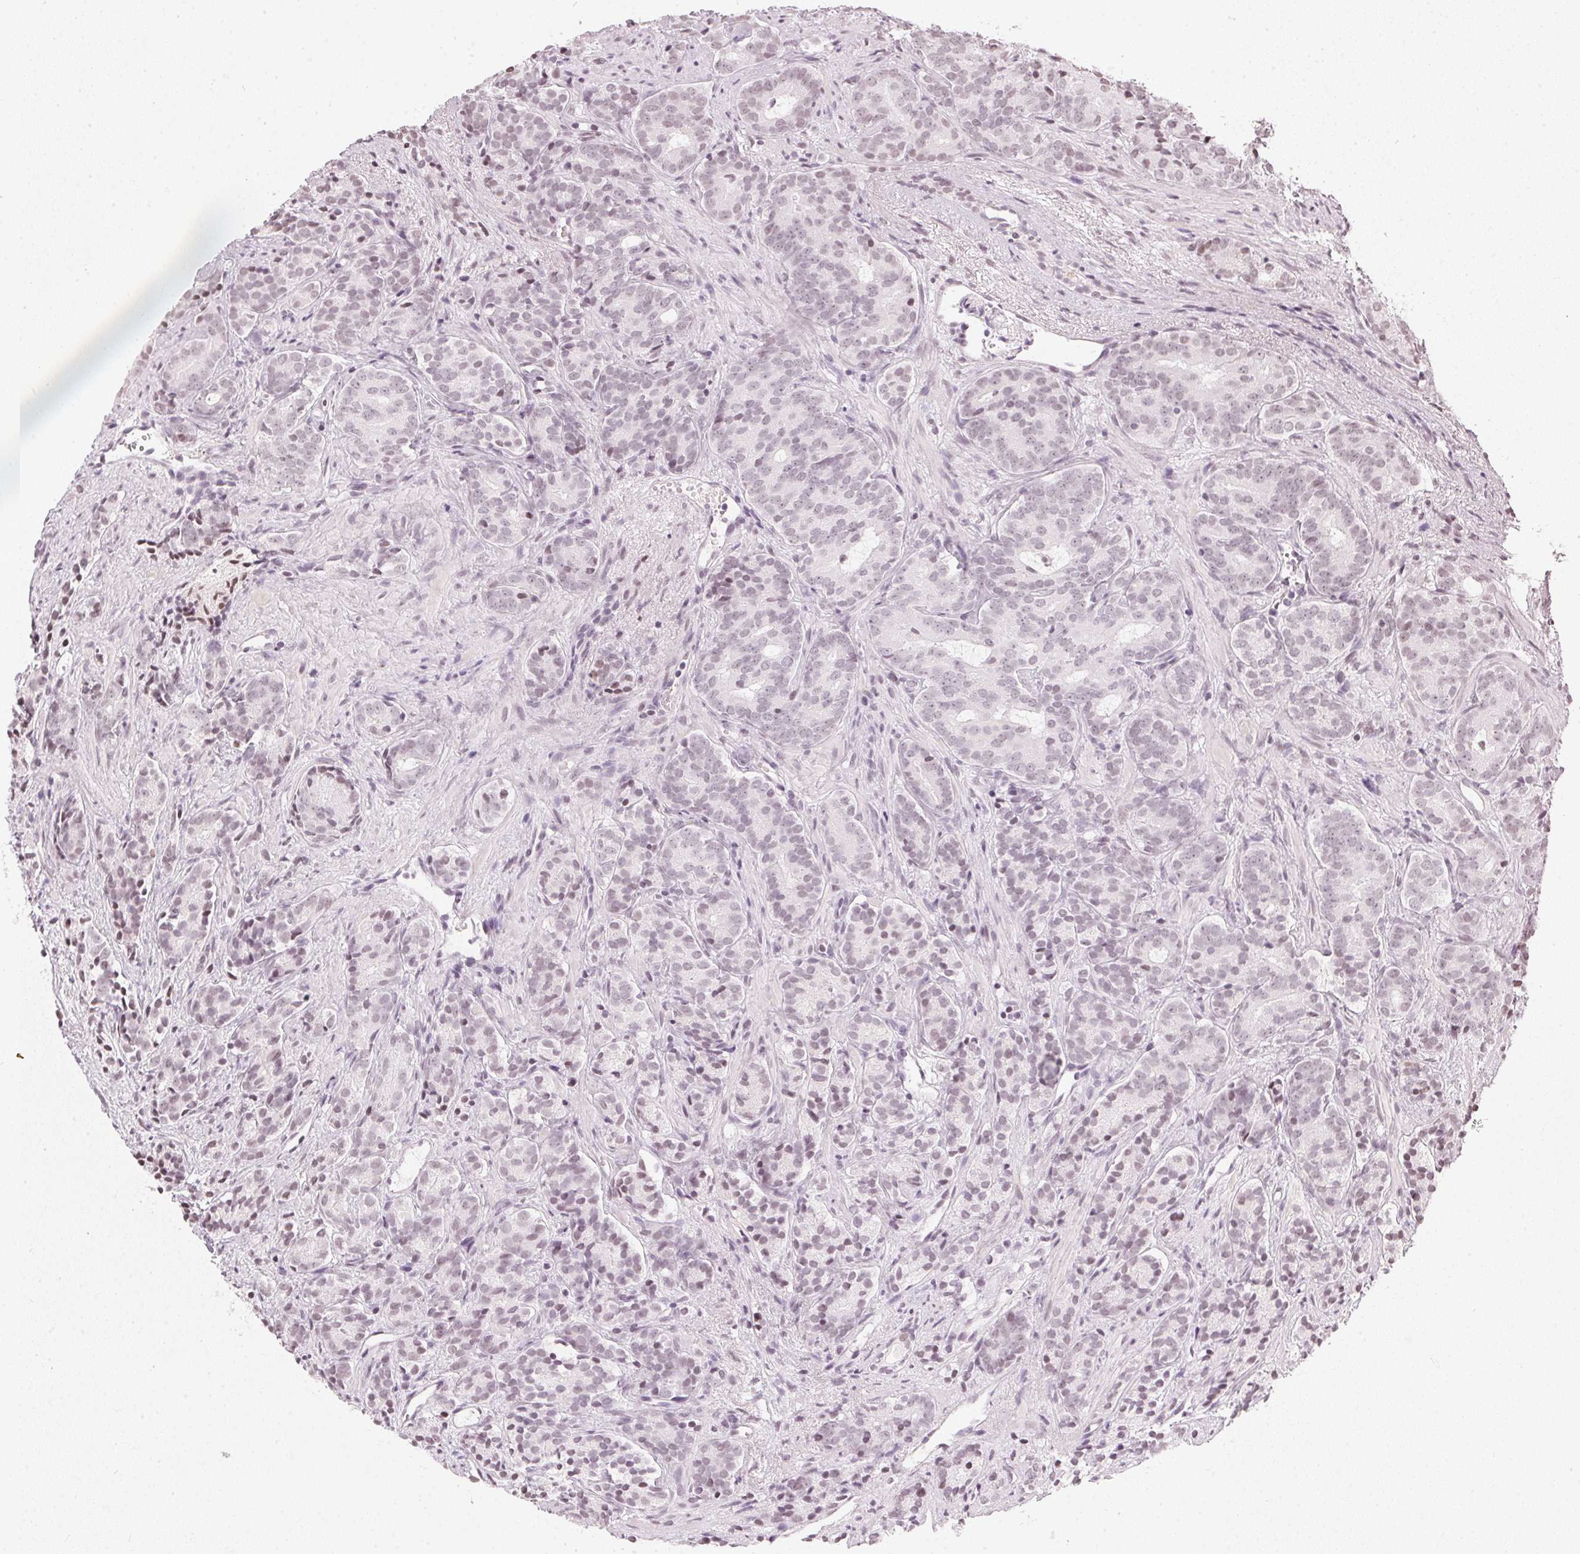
{"staining": {"intensity": "negative", "quantity": "none", "location": "none"}, "tissue": "prostate cancer", "cell_type": "Tumor cells", "image_type": "cancer", "snomed": [{"axis": "morphology", "description": "Adenocarcinoma, High grade"}, {"axis": "topography", "description": "Prostate"}], "caption": "Protein analysis of prostate cancer (high-grade adenocarcinoma) displays no significant positivity in tumor cells.", "gene": "DNAJC6", "patient": {"sex": "male", "age": 84}}